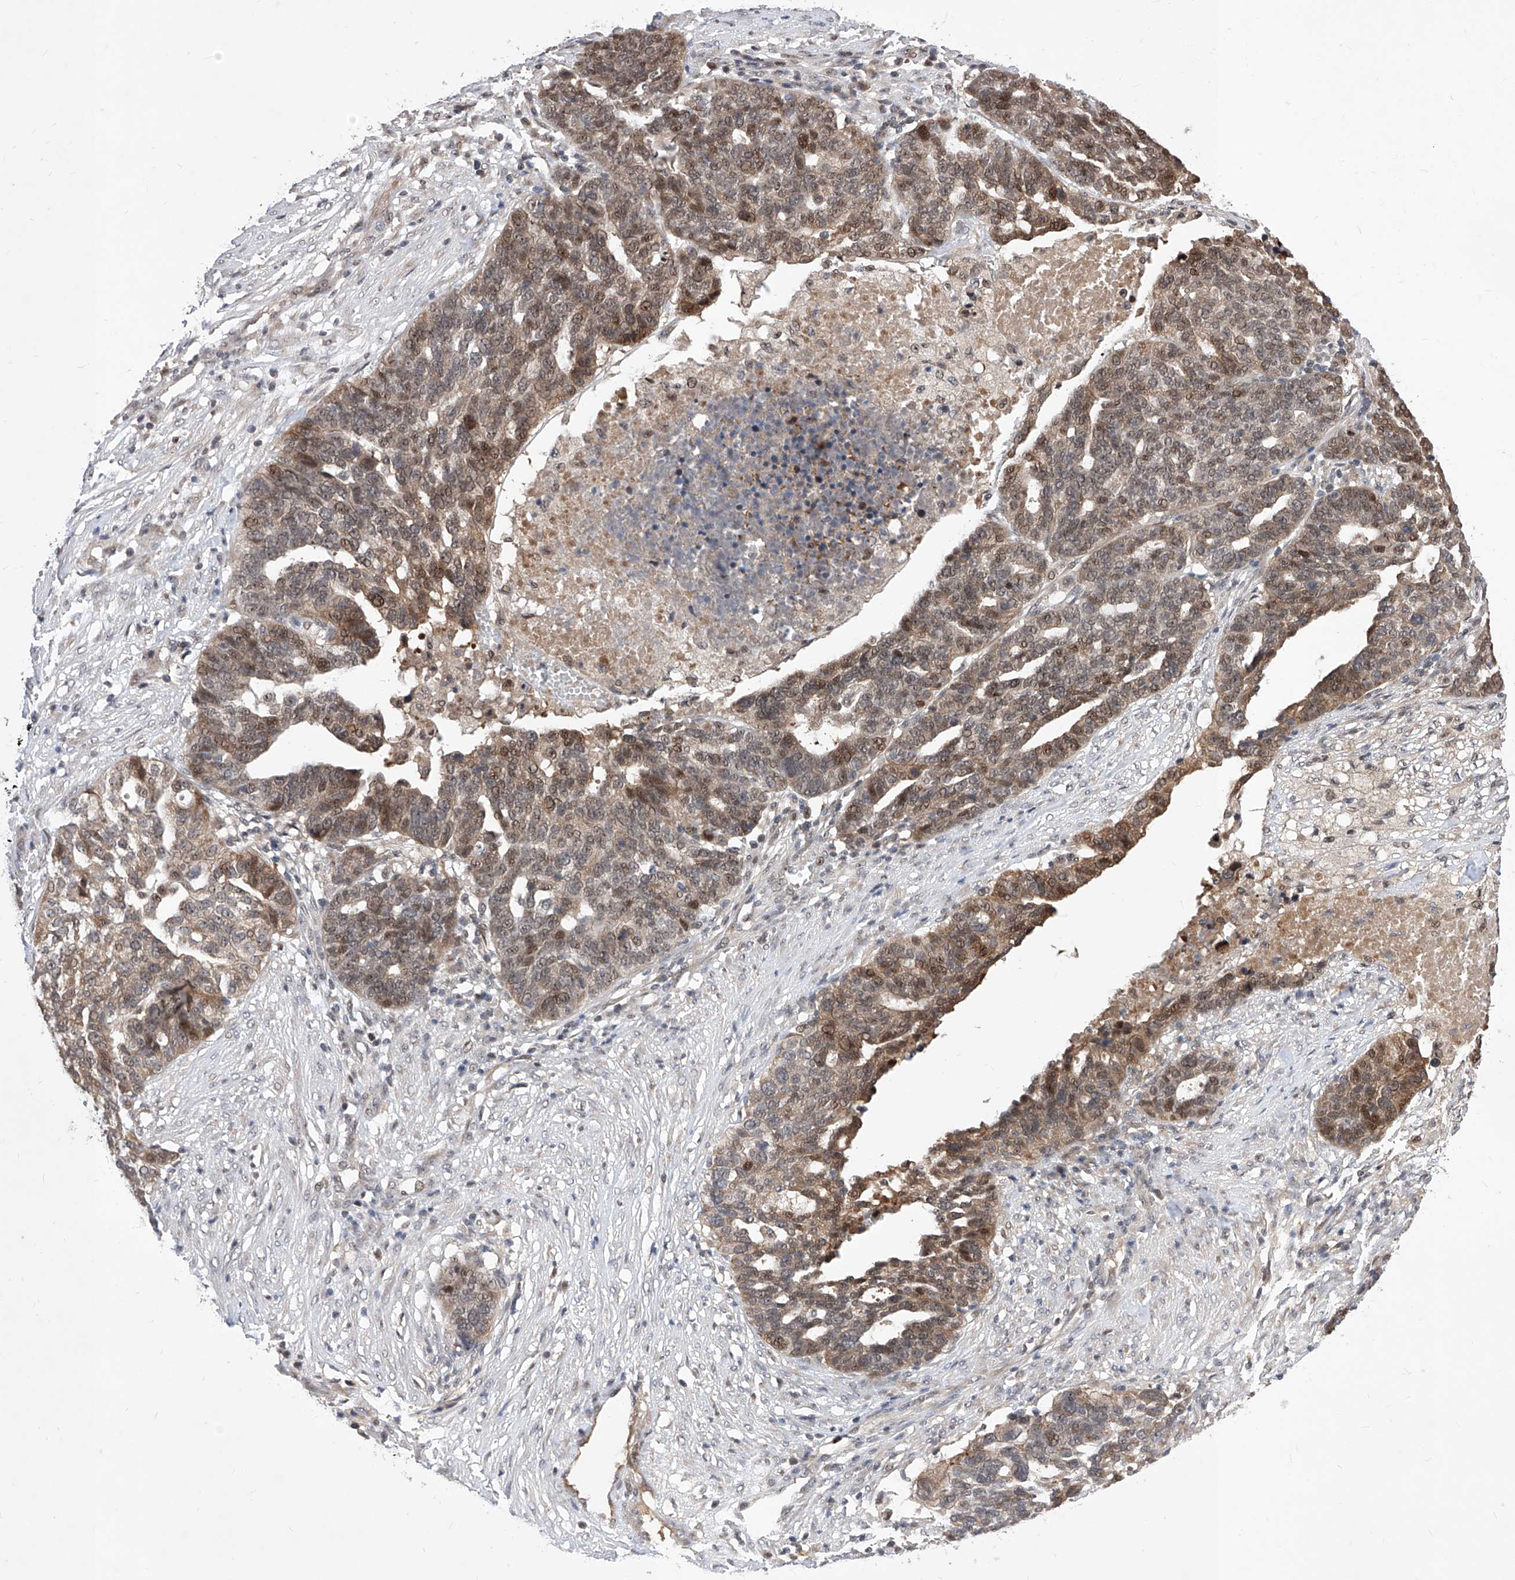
{"staining": {"intensity": "moderate", "quantity": ">75%", "location": "cytoplasmic/membranous,nuclear"}, "tissue": "ovarian cancer", "cell_type": "Tumor cells", "image_type": "cancer", "snomed": [{"axis": "morphology", "description": "Cystadenocarcinoma, serous, NOS"}, {"axis": "topography", "description": "Ovary"}], "caption": "Immunohistochemical staining of ovarian cancer (serous cystadenocarcinoma) displays medium levels of moderate cytoplasmic/membranous and nuclear expression in approximately >75% of tumor cells.", "gene": "LGR4", "patient": {"sex": "female", "age": 59}}